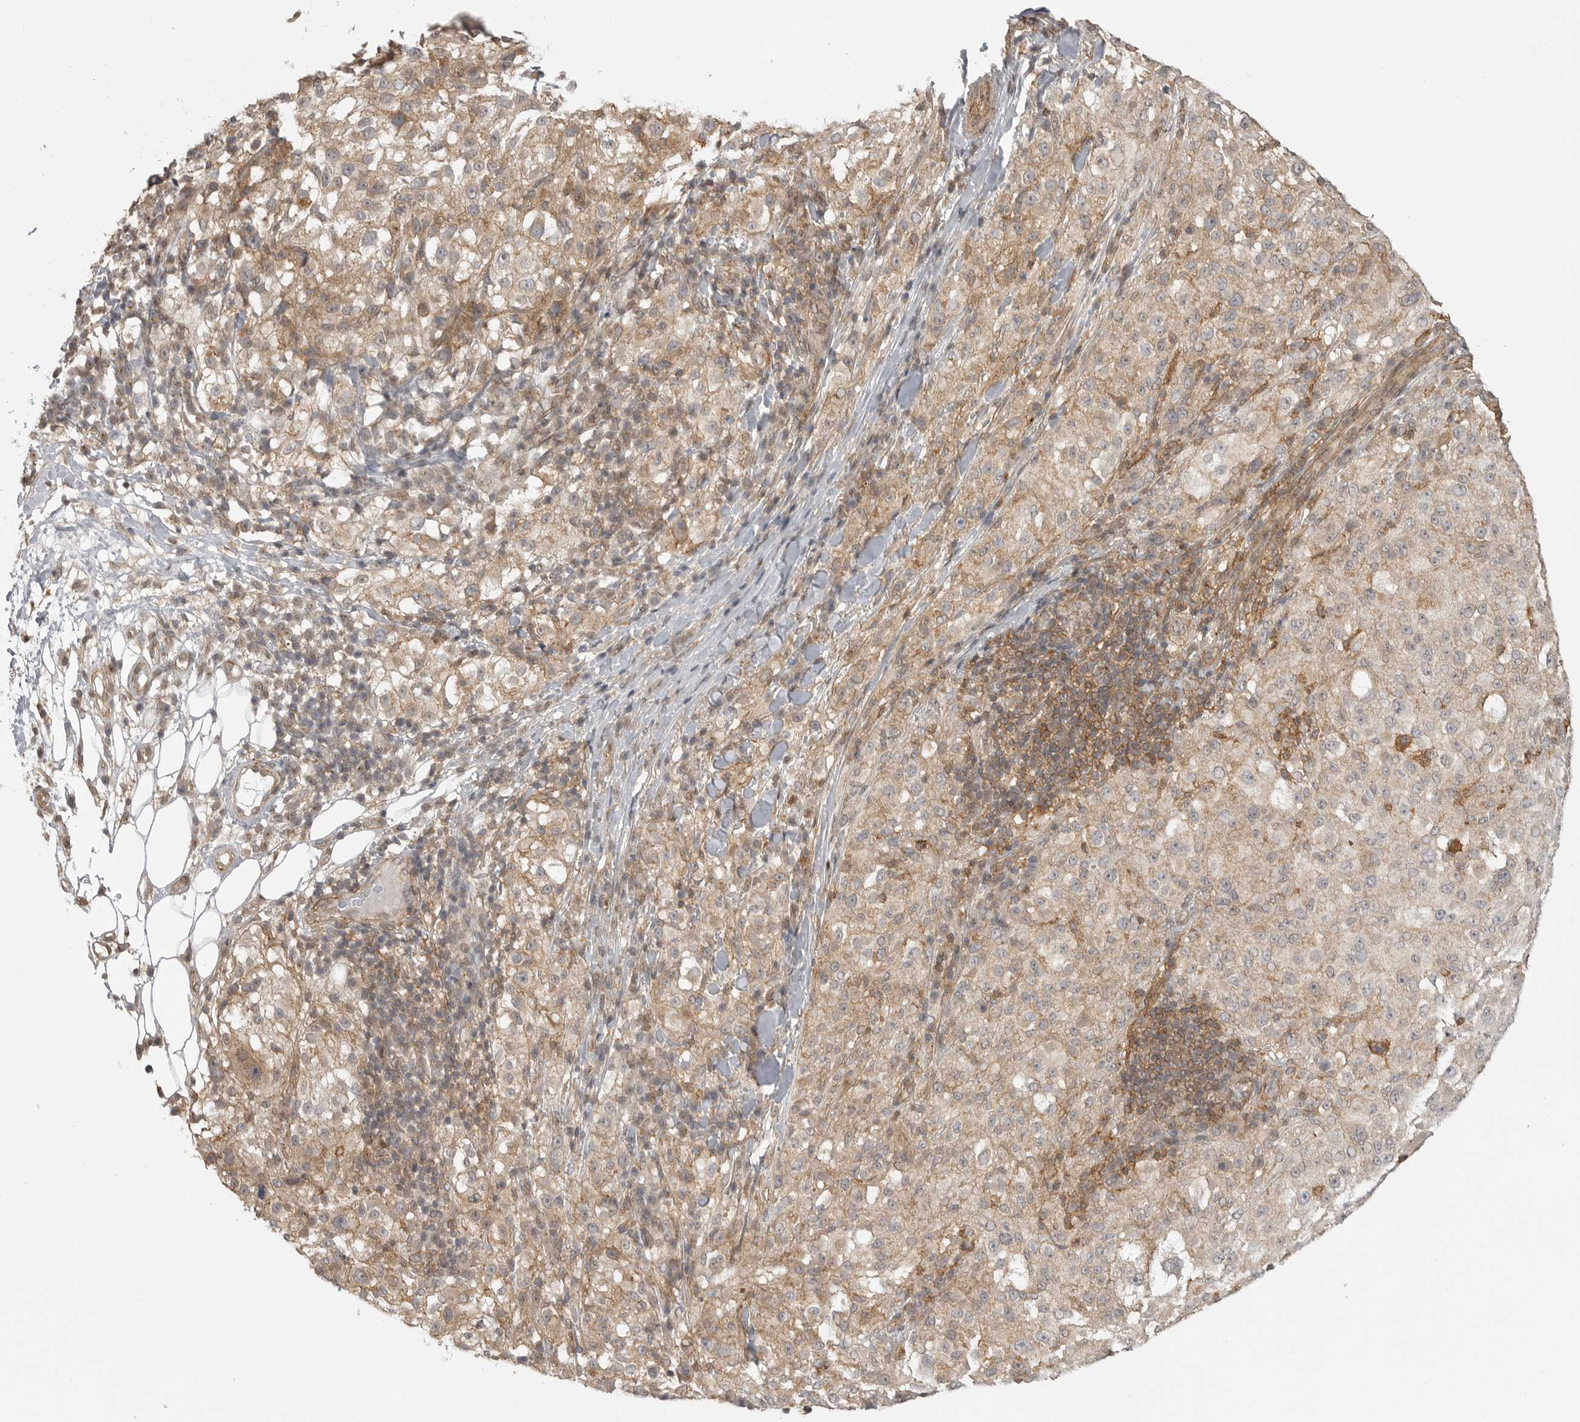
{"staining": {"intensity": "weak", "quantity": "25%-75%", "location": "cytoplasmic/membranous"}, "tissue": "melanoma", "cell_type": "Tumor cells", "image_type": "cancer", "snomed": [{"axis": "morphology", "description": "Necrosis, NOS"}, {"axis": "morphology", "description": "Malignant melanoma, NOS"}, {"axis": "topography", "description": "Skin"}], "caption": "Immunohistochemistry (IHC) histopathology image of melanoma stained for a protein (brown), which reveals low levels of weak cytoplasmic/membranous staining in approximately 25%-75% of tumor cells.", "gene": "GPC2", "patient": {"sex": "female", "age": 87}}